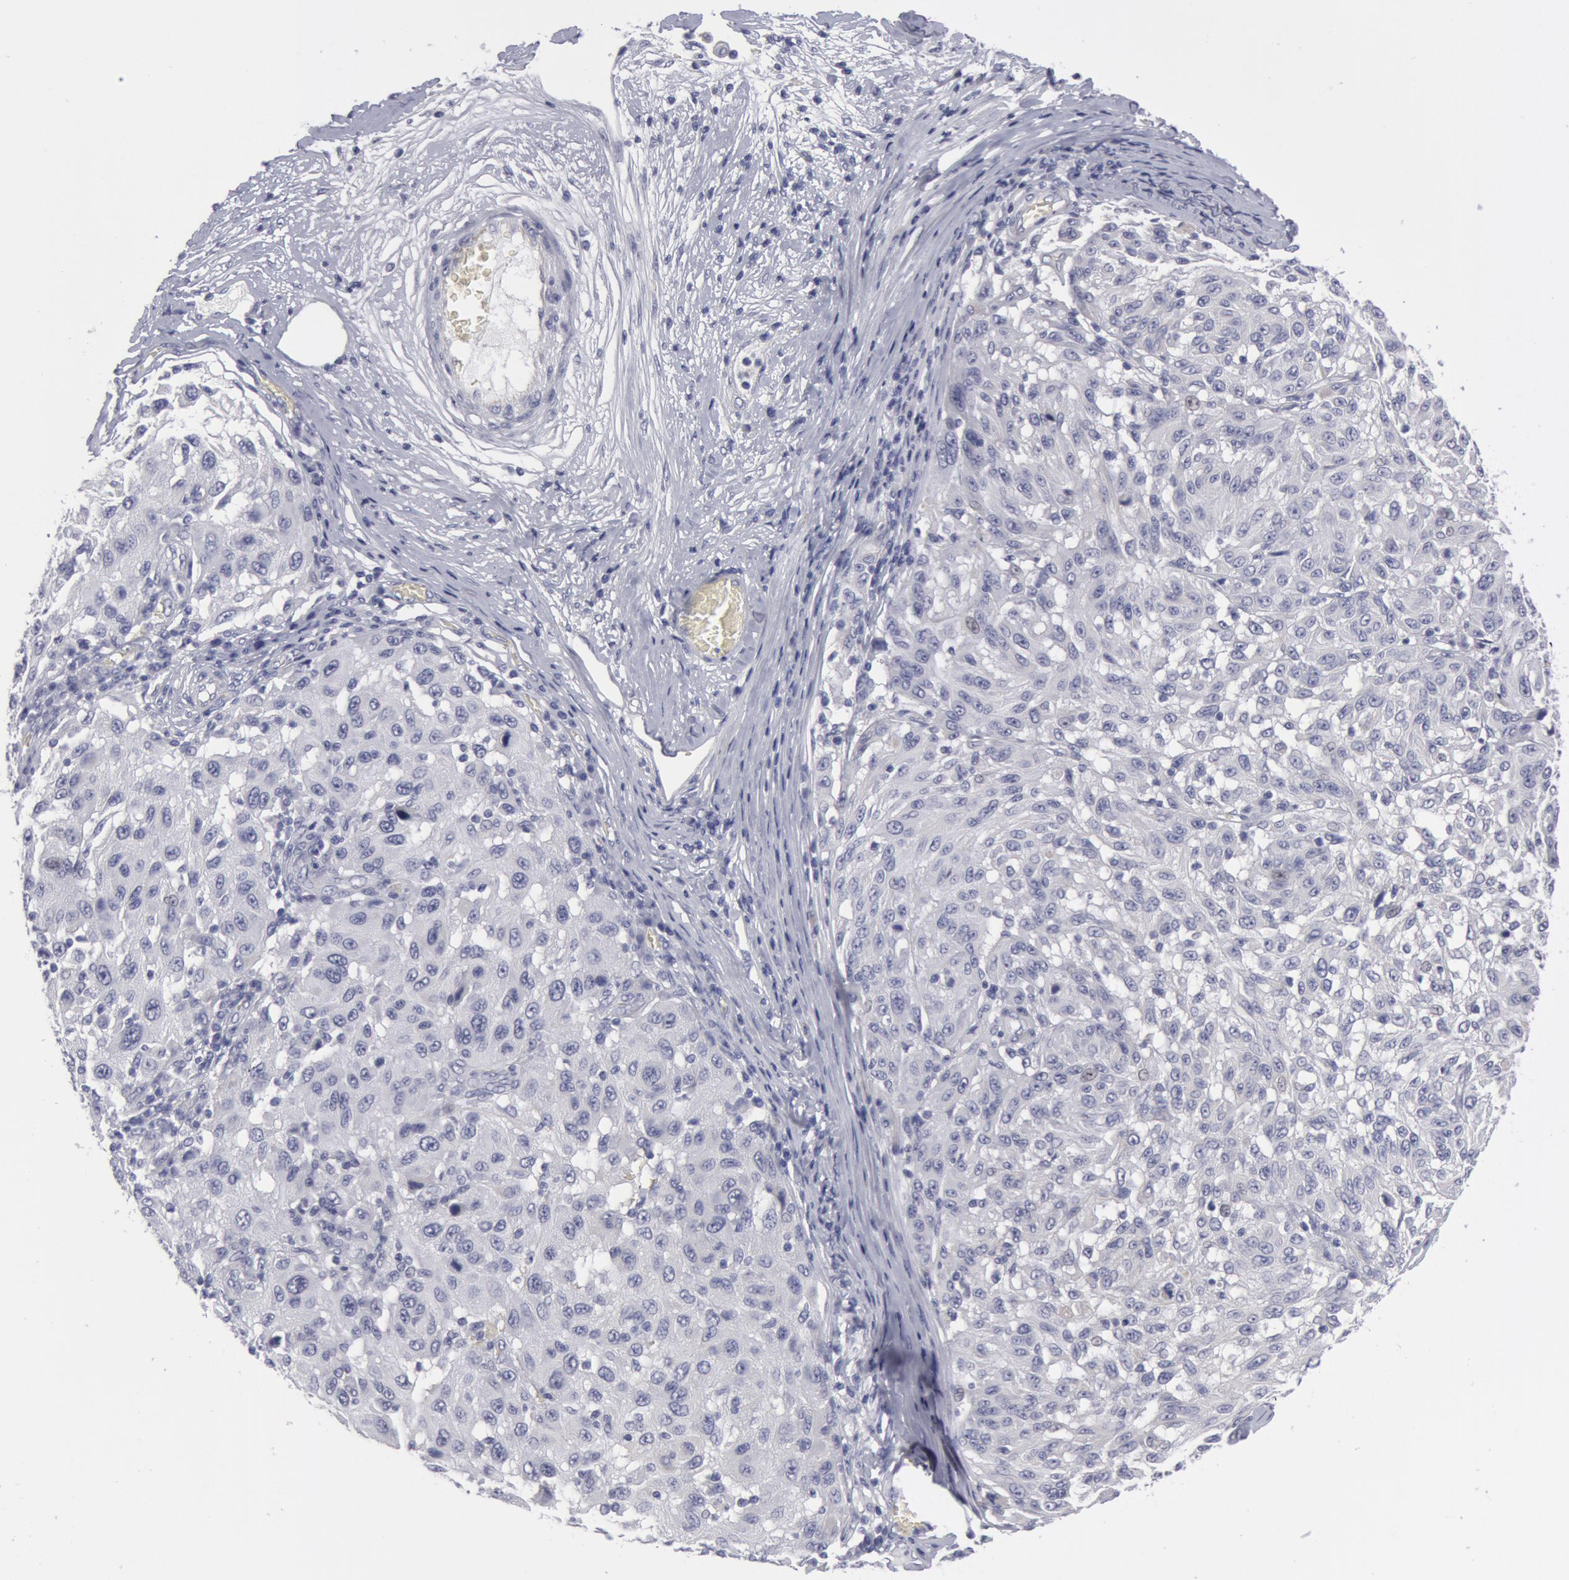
{"staining": {"intensity": "negative", "quantity": "none", "location": "none"}, "tissue": "melanoma", "cell_type": "Tumor cells", "image_type": "cancer", "snomed": [{"axis": "morphology", "description": "Malignant melanoma, NOS"}, {"axis": "topography", "description": "Skin"}], "caption": "Immunohistochemical staining of human melanoma reveals no significant expression in tumor cells.", "gene": "SMC1B", "patient": {"sex": "female", "age": 77}}